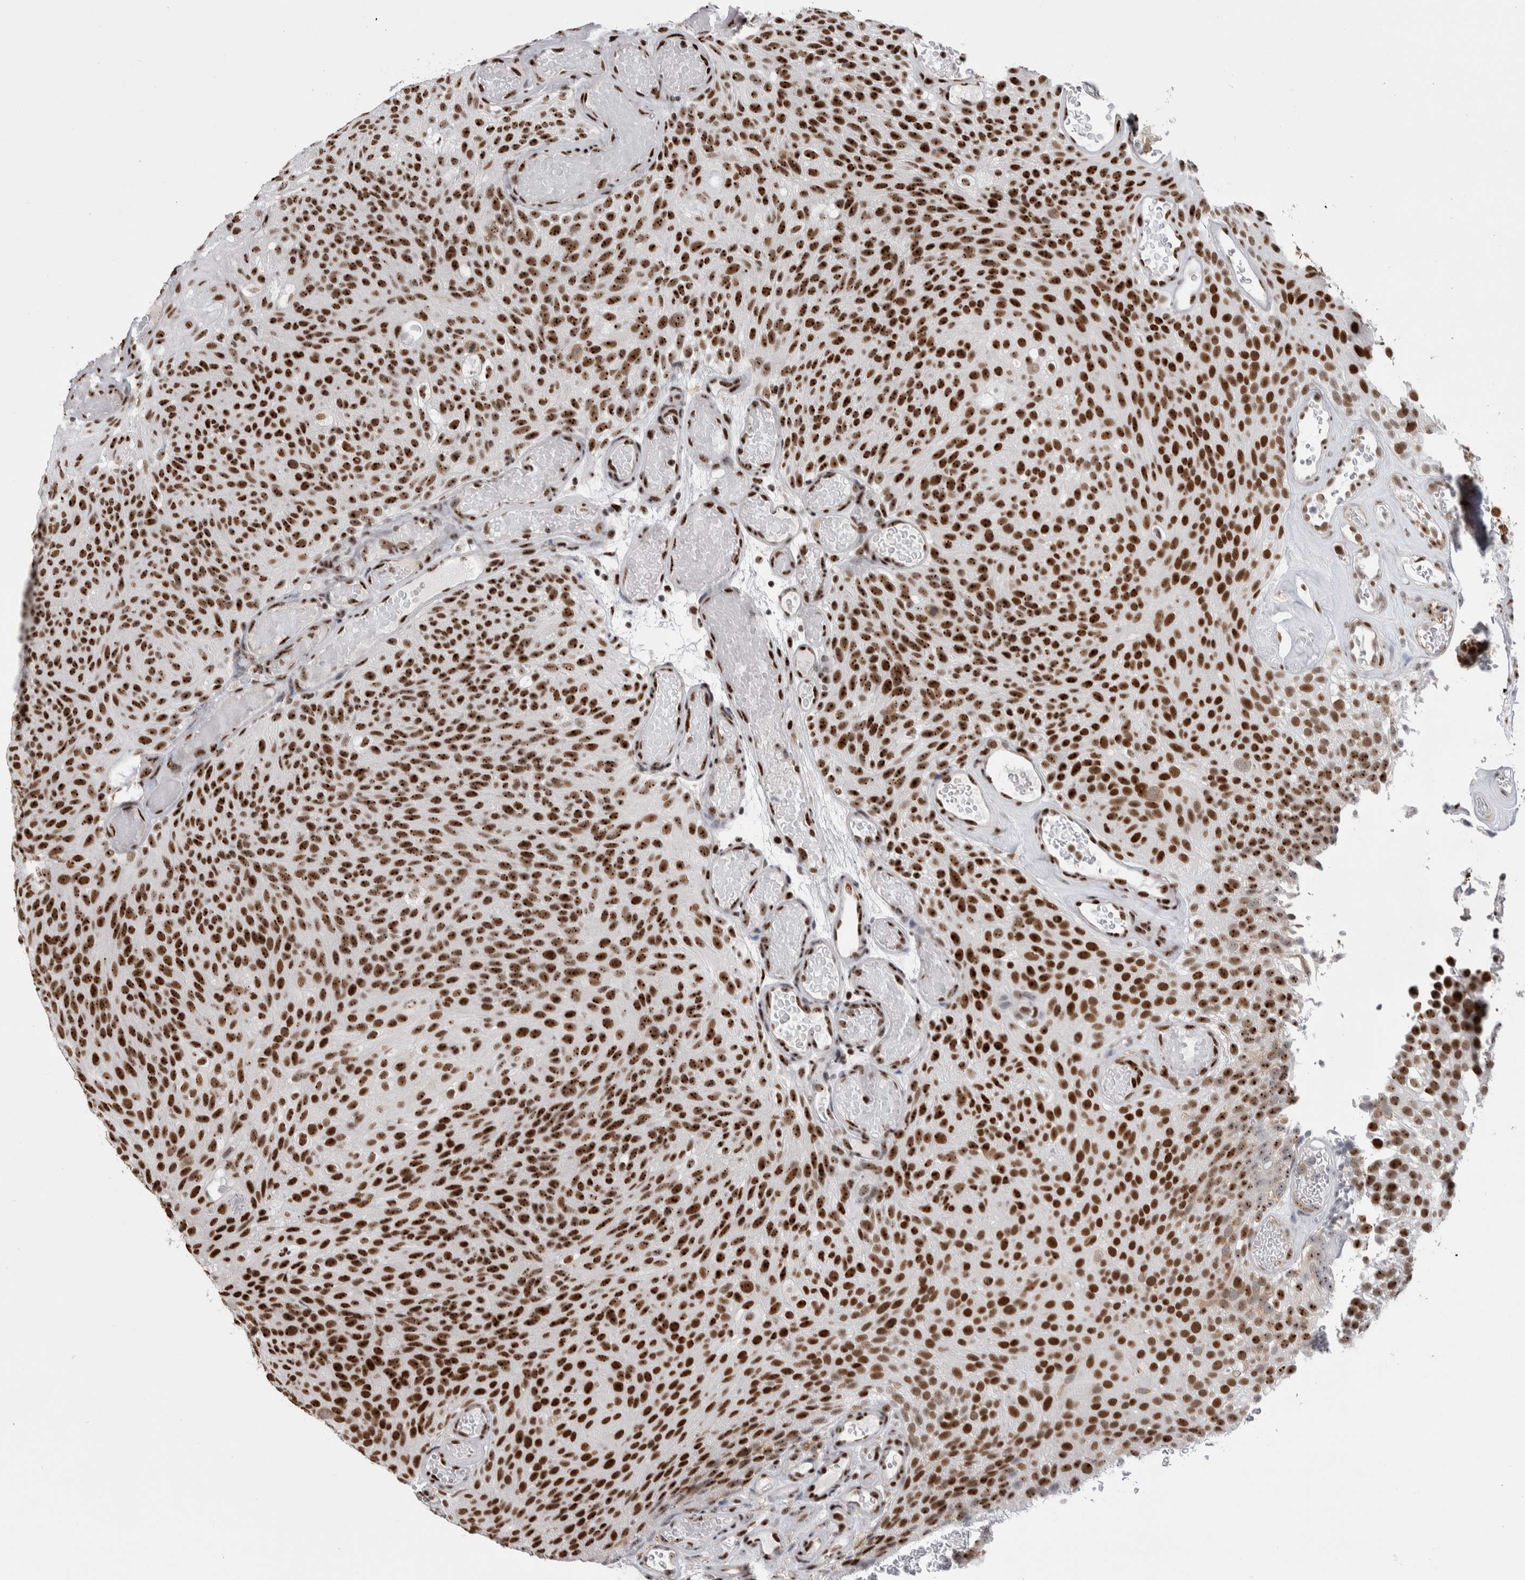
{"staining": {"intensity": "strong", "quantity": ">75%", "location": "nuclear"}, "tissue": "urothelial cancer", "cell_type": "Tumor cells", "image_type": "cancer", "snomed": [{"axis": "morphology", "description": "Urothelial carcinoma, Low grade"}, {"axis": "topography", "description": "Urinary bladder"}], "caption": "Protein staining displays strong nuclear staining in approximately >75% of tumor cells in urothelial carcinoma (low-grade).", "gene": "NCL", "patient": {"sex": "male", "age": 78}}